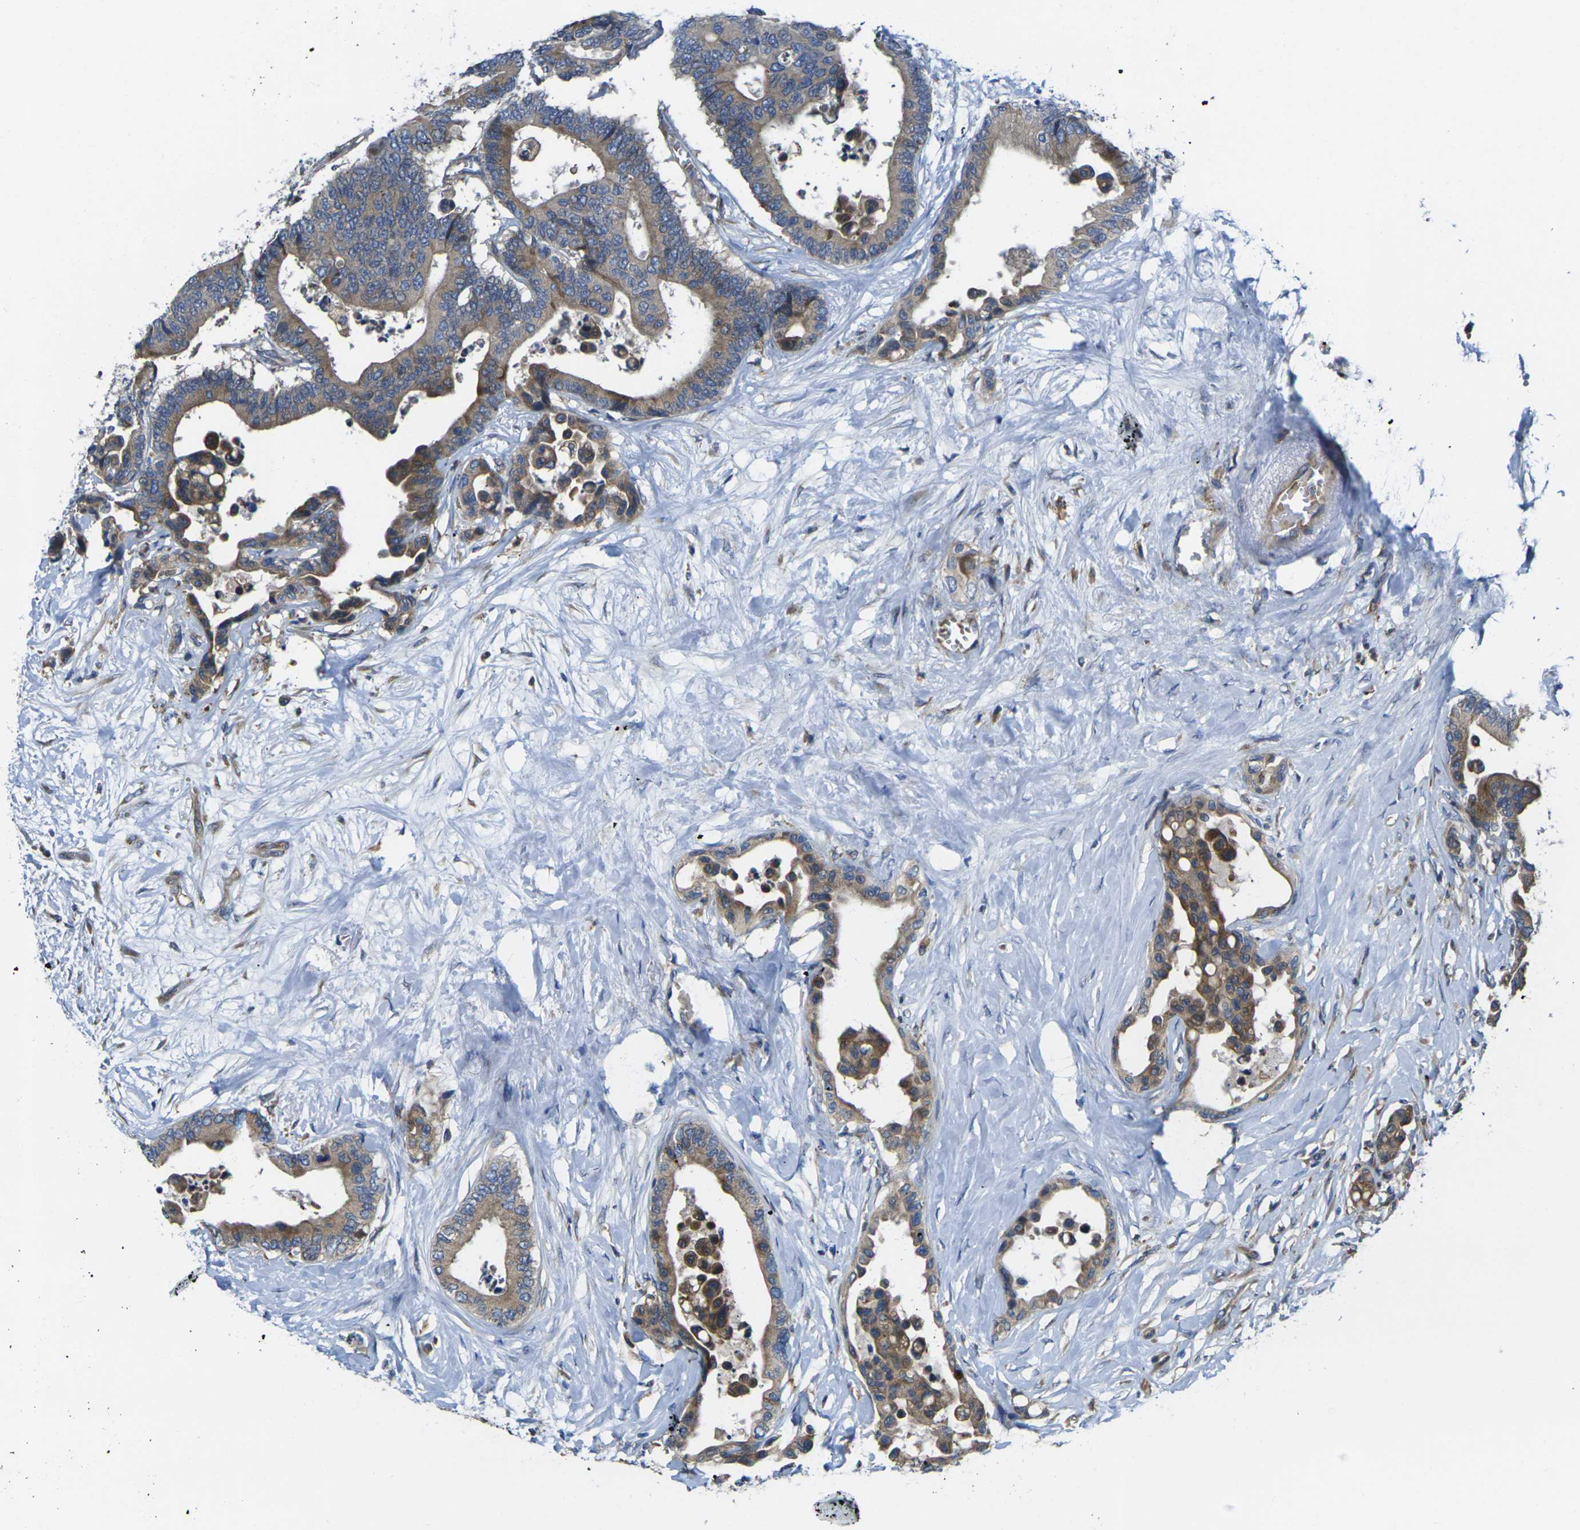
{"staining": {"intensity": "moderate", "quantity": ">75%", "location": "cytoplasmic/membranous"}, "tissue": "colorectal cancer", "cell_type": "Tumor cells", "image_type": "cancer", "snomed": [{"axis": "morphology", "description": "Normal tissue, NOS"}, {"axis": "morphology", "description": "Adenocarcinoma, NOS"}, {"axis": "topography", "description": "Colon"}], "caption": "This image exhibits colorectal cancer stained with immunohistochemistry to label a protein in brown. The cytoplasmic/membranous of tumor cells show moderate positivity for the protein. Nuclei are counter-stained blue.", "gene": "FZD1", "patient": {"sex": "male", "age": 82}}